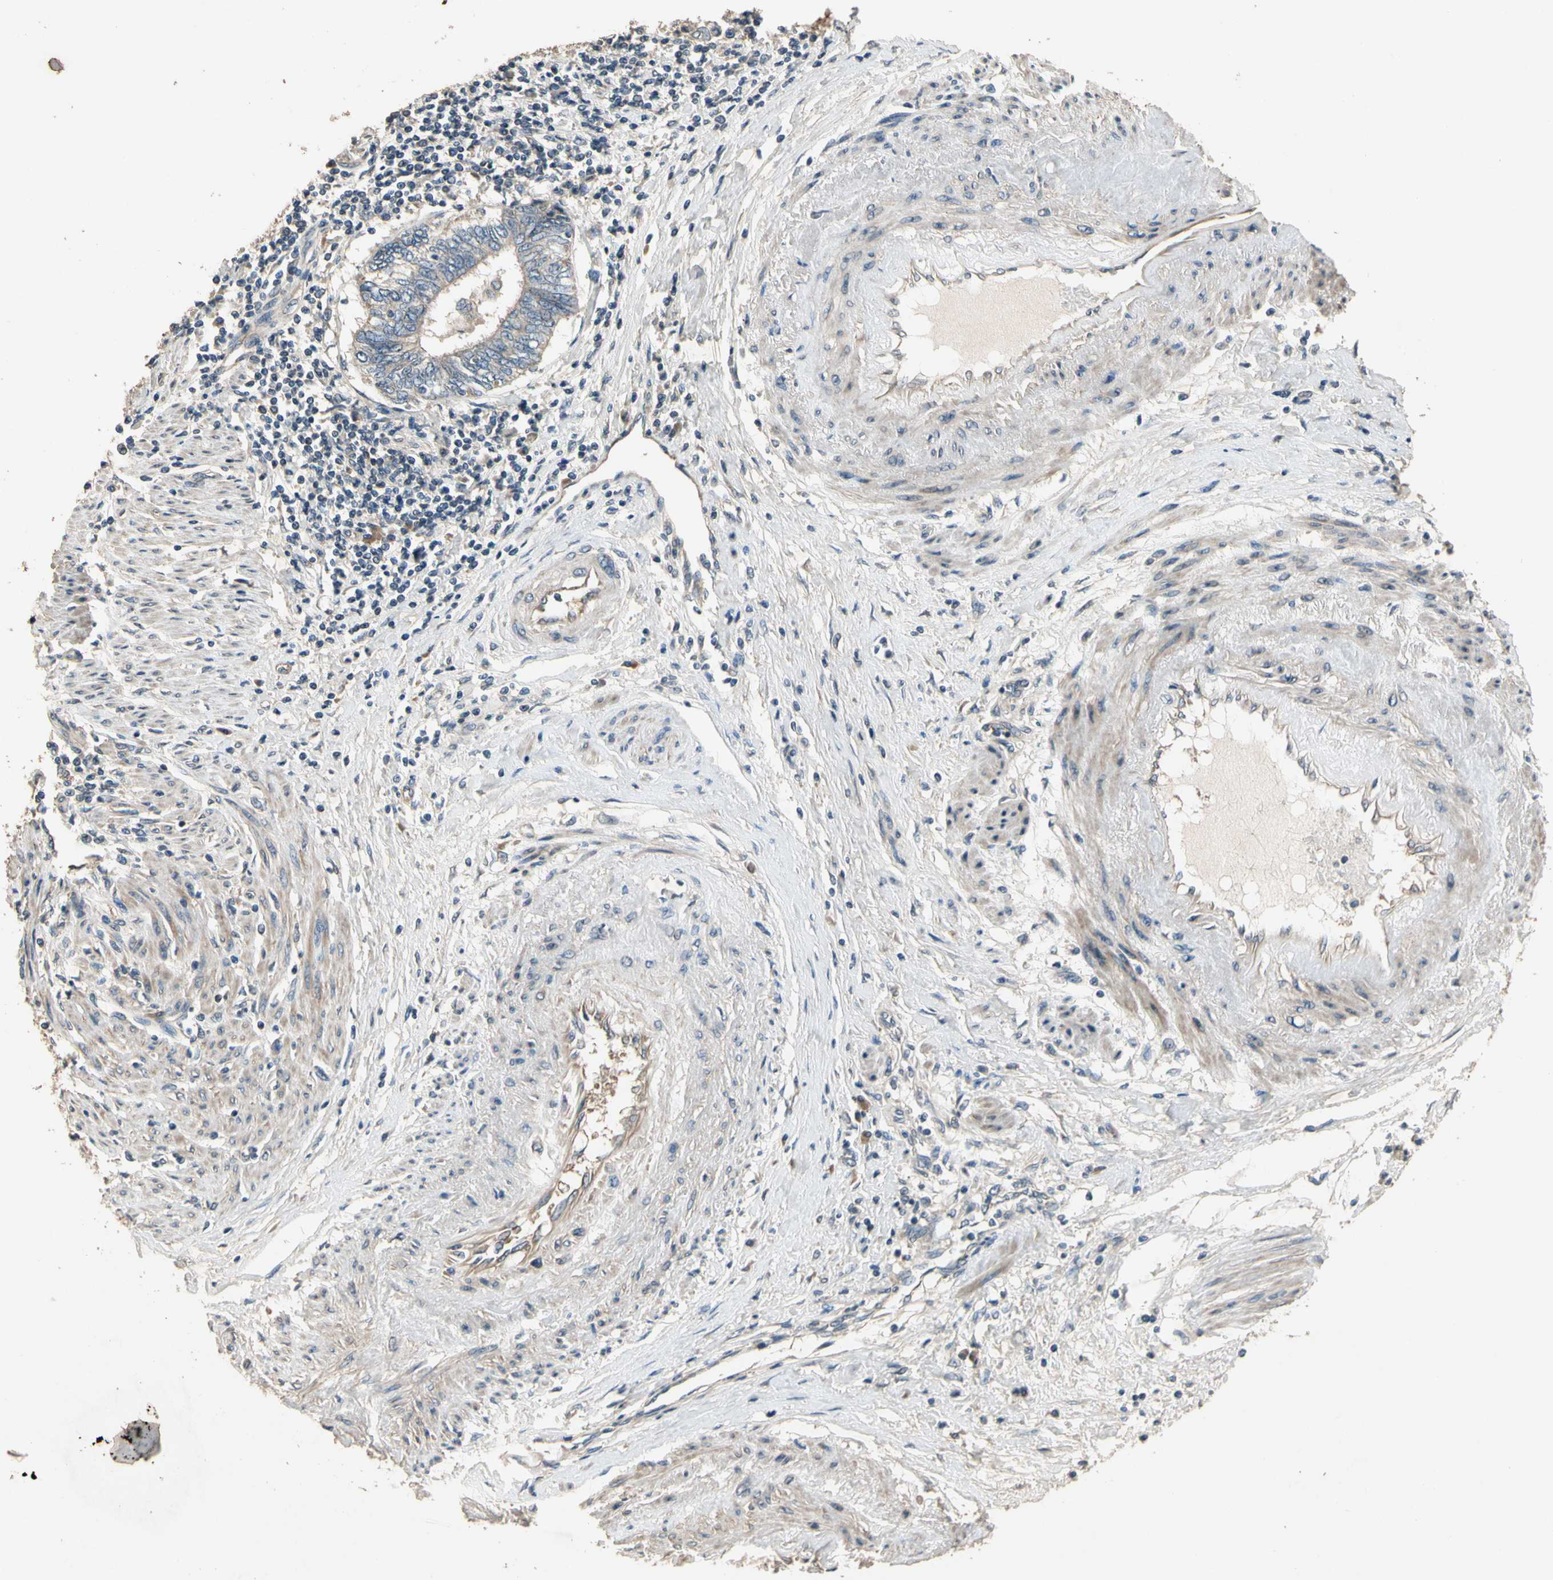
{"staining": {"intensity": "weak", "quantity": "<25%", "location": "cytoplasmic/membranous"}, "tissue": "endometrial cancer", "cell_type": "Tumor cells", "image_type": "cancer", "snomed": [{"axis": "morphology", "description": "Adenocarcinoma, NOS"}, {"axis": "topography", "description": "Uterus"}, {"axis": "topography", "description": "Endometrium"}], "caption": "This is an IHC image of endometrial adenocarcinoma. There is no staining in tumor cells.", "gene": "ALKBH3", "patient": {"sex": "female", "age": 70}}